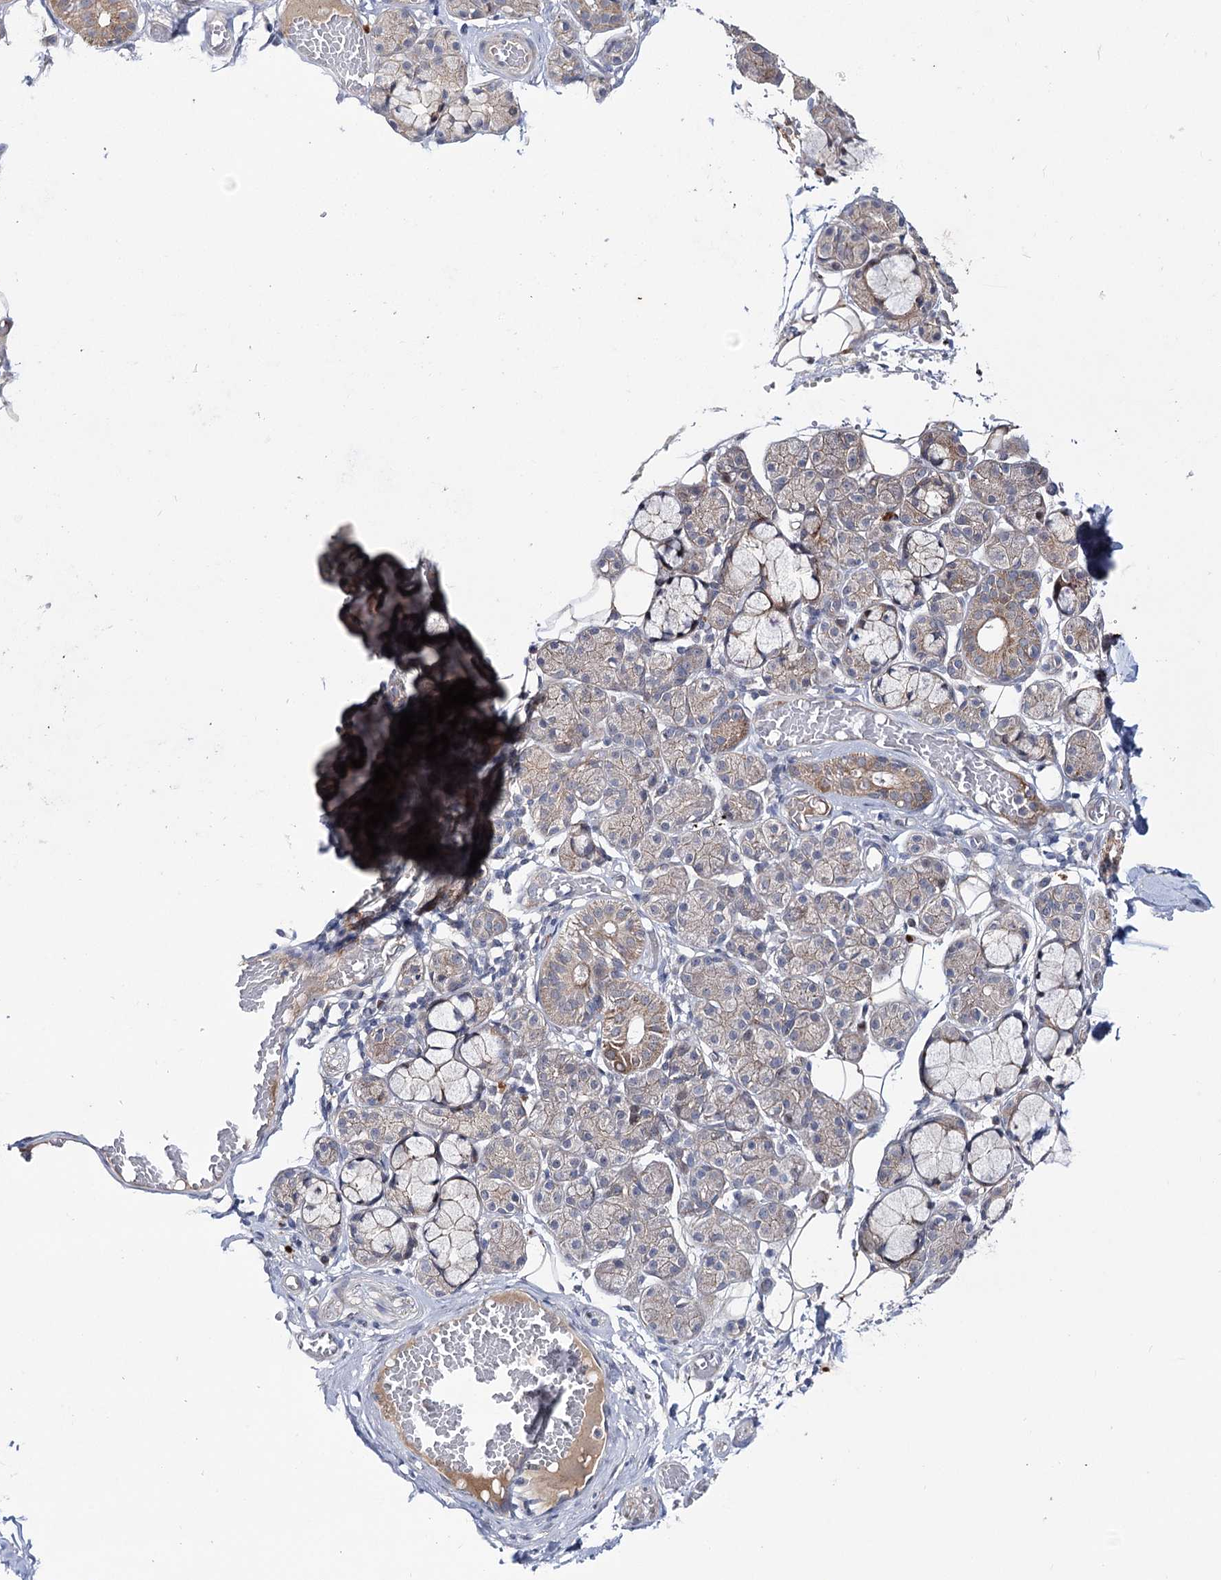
{"staining": {"intensity": "moderate", "quantity": "<25%", "location": "cytoplasmic/membranous"}, "tissue": "salivary gland", "cell_type": "Glandular cells", "image_type": "normal", "snomed": [{"axis": "morphology", "description": "Normal tissue, NOS"}, {"axis": "topography", "description": "Salivary gland"}], "caption": "High-power microscopy captured an immunohistochemistry image of normal salivary gland, revealing moderate cytoplasmic/membranous expression in about <25% of glandular cells. The staining was performed using DAB, with brown indicating positive protein expression. Nuclei are stained blue with hematoxylin.", "gene": "ARHGAP32", "patient": {"sex": "male", "age": 63}}